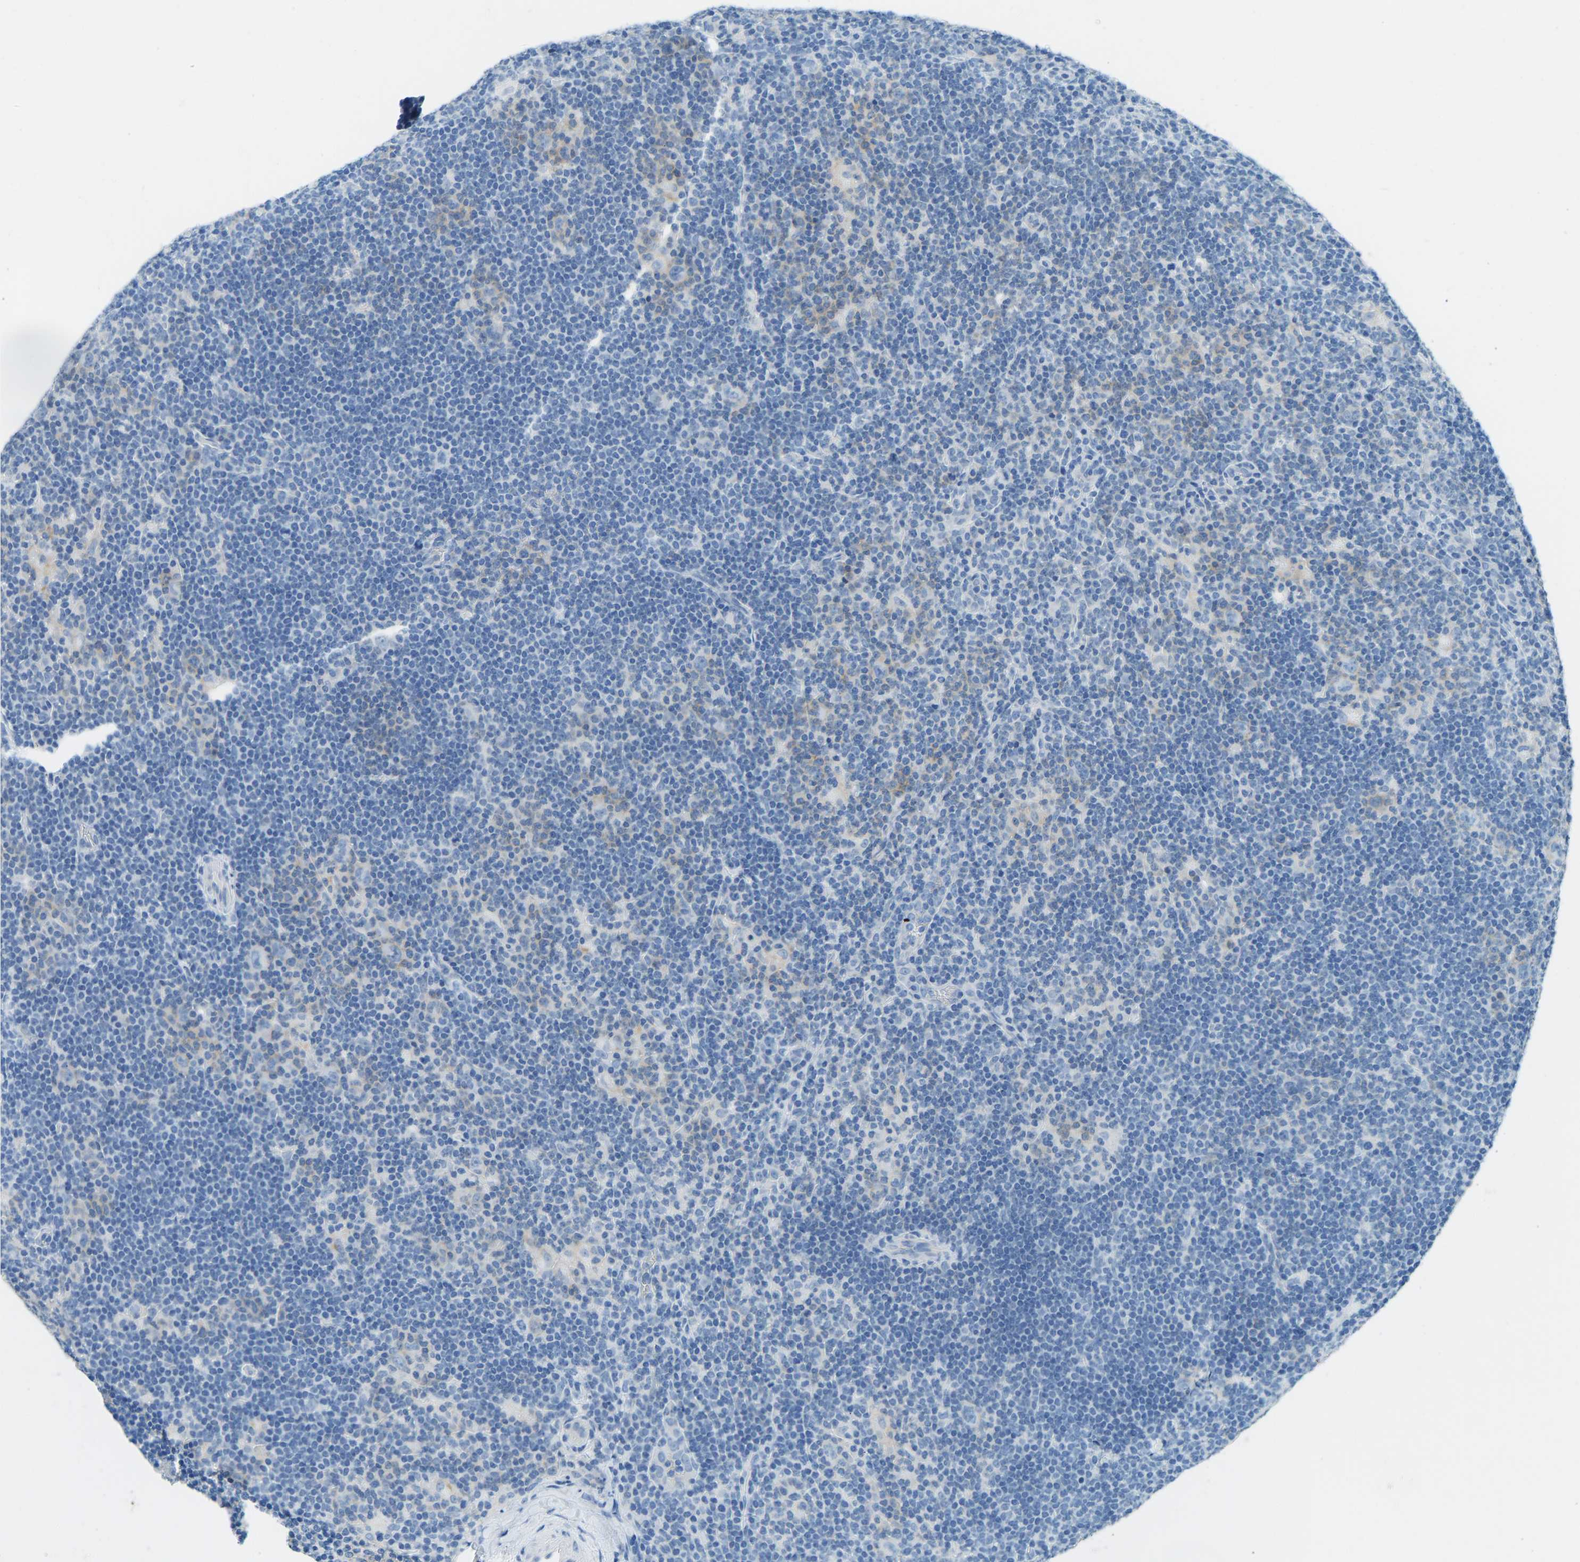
{"staining": {"intensity": "negative", "quantity": "none", "location": "none"}, "tissue": "lymphoma", "cell_type": "Tumor cells", "image_type": "cancer", "snomed": [{"axis": "morphology", "description": "Hodgkin's disease, NOS"}, {"axis": "topography", "description": "Lymph node"}], "caption": "The immunohistochemistry (IHC) micrograph has no significant positivity in tumor cells of lymphoma tissue.", "gene": "ATP1A1", "patient": {"sex": "female", "age": 57}}